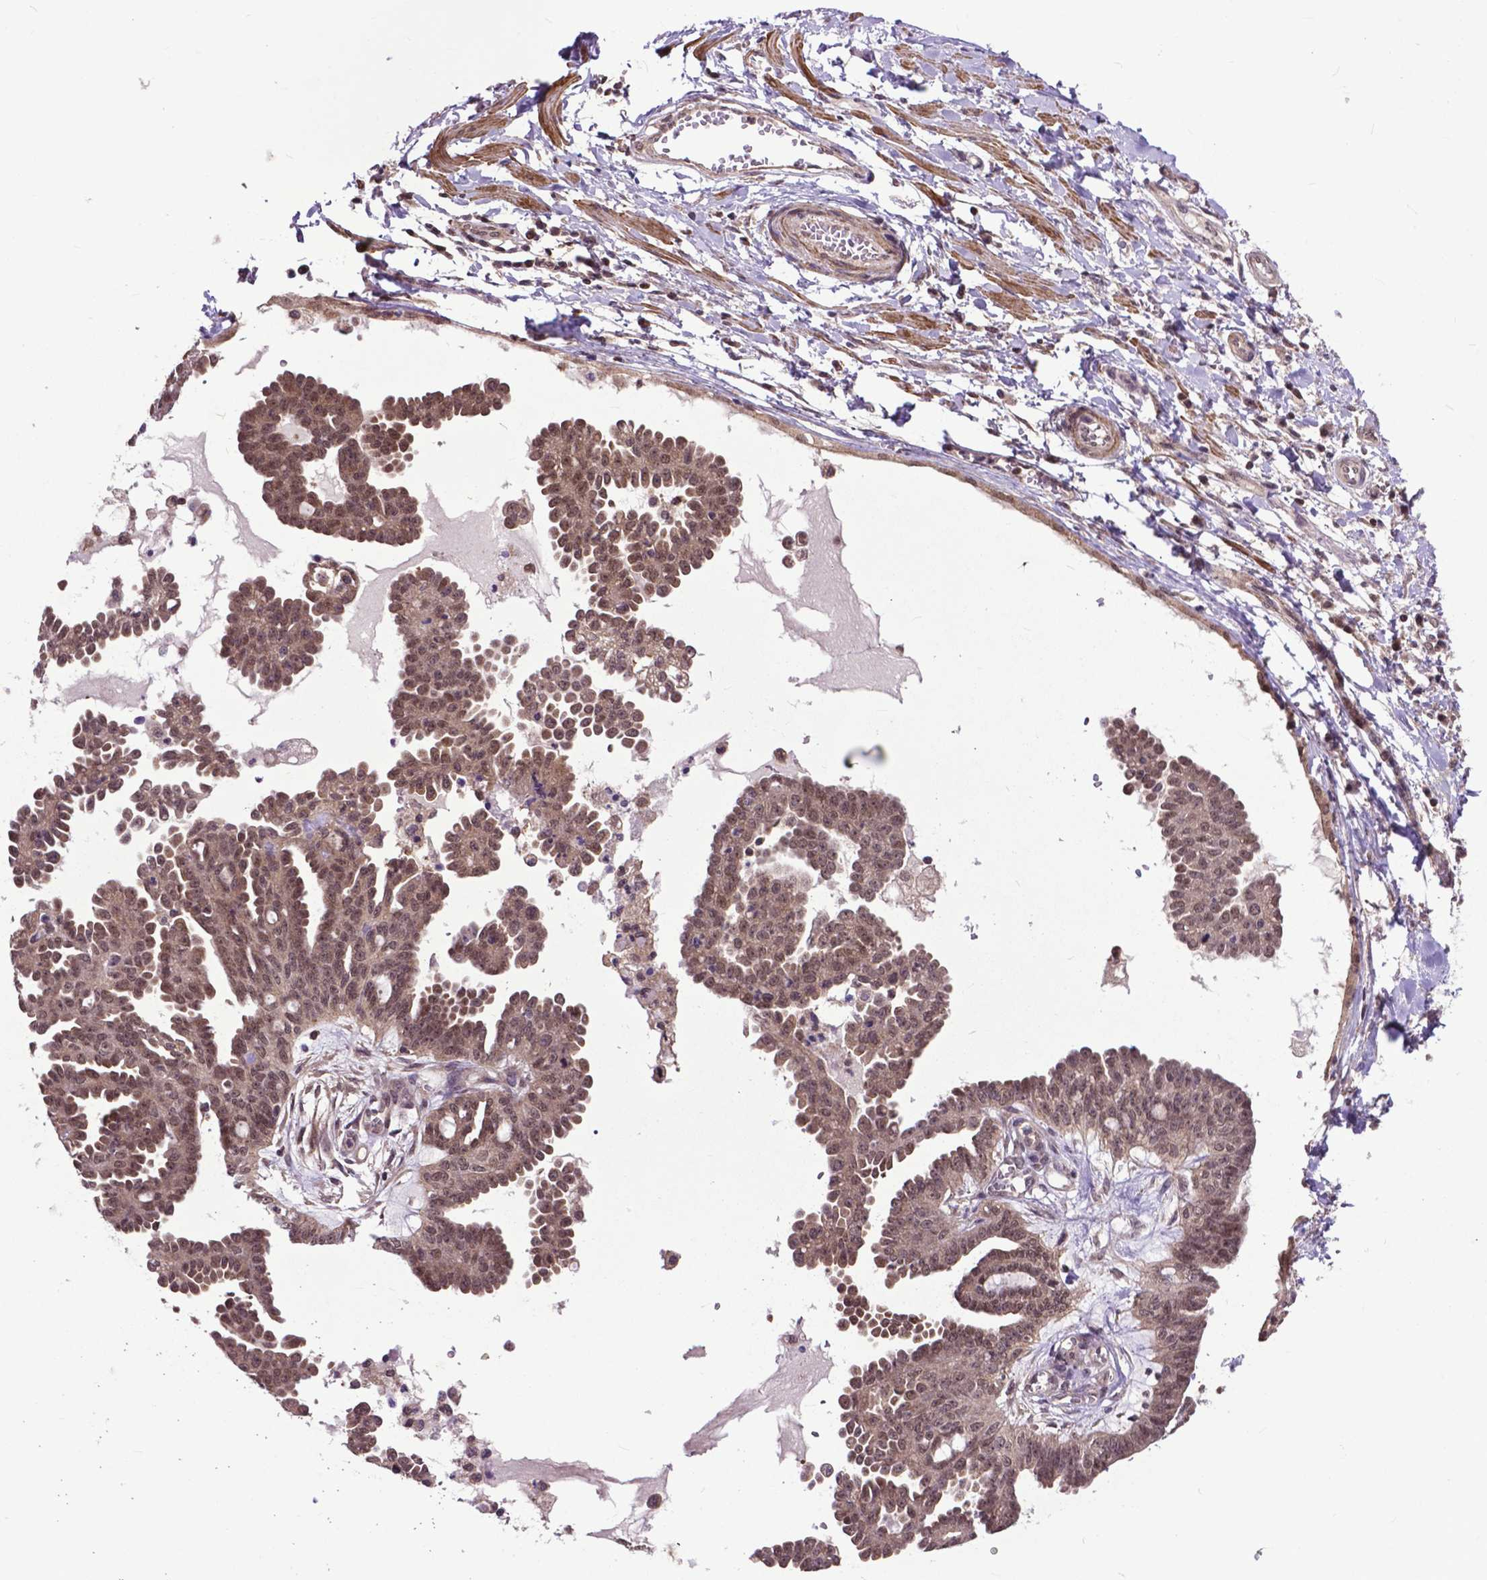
{"staining": {"intensity": "moderate", "quantity": ">75%", "location": "nuclear"}, "tissue": "ovarian cancer", "cell_type": "Tumor cells", "image_type": "cancer", "snomed": [{"axis": "morphology", "description": "Cystadenocarcinoma, serous, NOS"}, {"axis": "topography", "description": "Ovary"}], "caption": "Immunohistochemical staining of ovarian serous cystadenocarcinoma exhibits medium levels of moderate nuclear protein positivity in approximately >75% of tumor cells. (Stains: DAB in brown, nuclei in blue, Microscopy: brightfield microscopy at high magnification).", "gene": "OTUB1", "patient": {"sex": "female", "age": 71}}